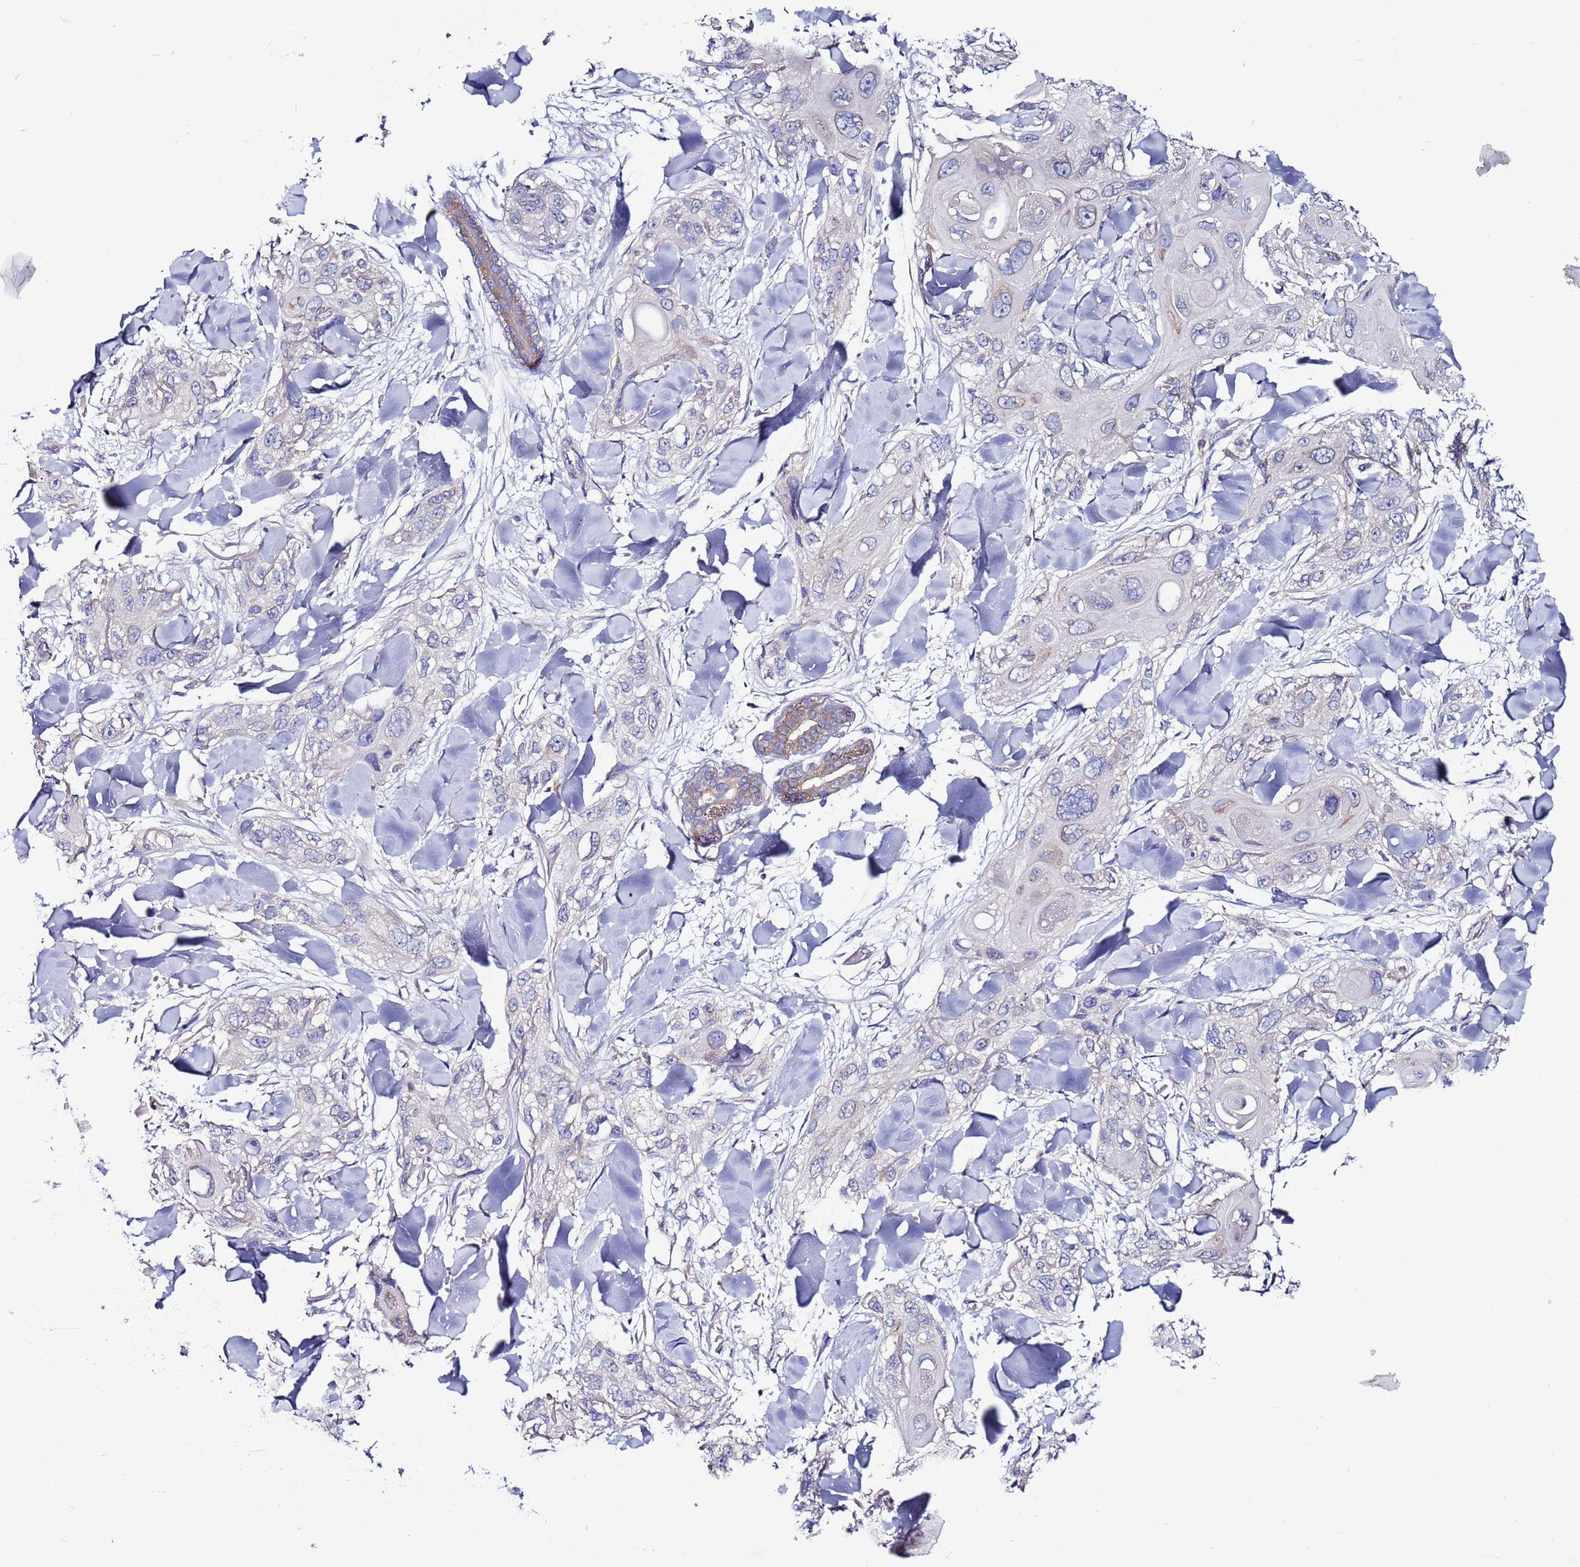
{"staining": {"intensity": "weak", "quantity": "<25%", "location": "cytoplasmic/membranous"}, "tissue": "skin cancer", "cell_type": "Tumor cells", "image_type": "cancer", "snomed": [{"axis": "morphology", "description": "Normal tissue, NOS"}, {"axis": "morphology", "description": "Squamous cell carcinoma, NOS"}, {"axis": "topography", "description": "Skin"}], "caption": "The immunohistochemistry (IHC) image has no significant positivity in tumor cells of skin squamous cell carcinoma tissue. (Stains: DAB immunohistochemistry (IHC) with hematoxylin counter stain, Microscopy: brightfield microscopy at high magnification).", "gene": "KRTCAP3", "patient": {"sex": "male", "age": 72}}